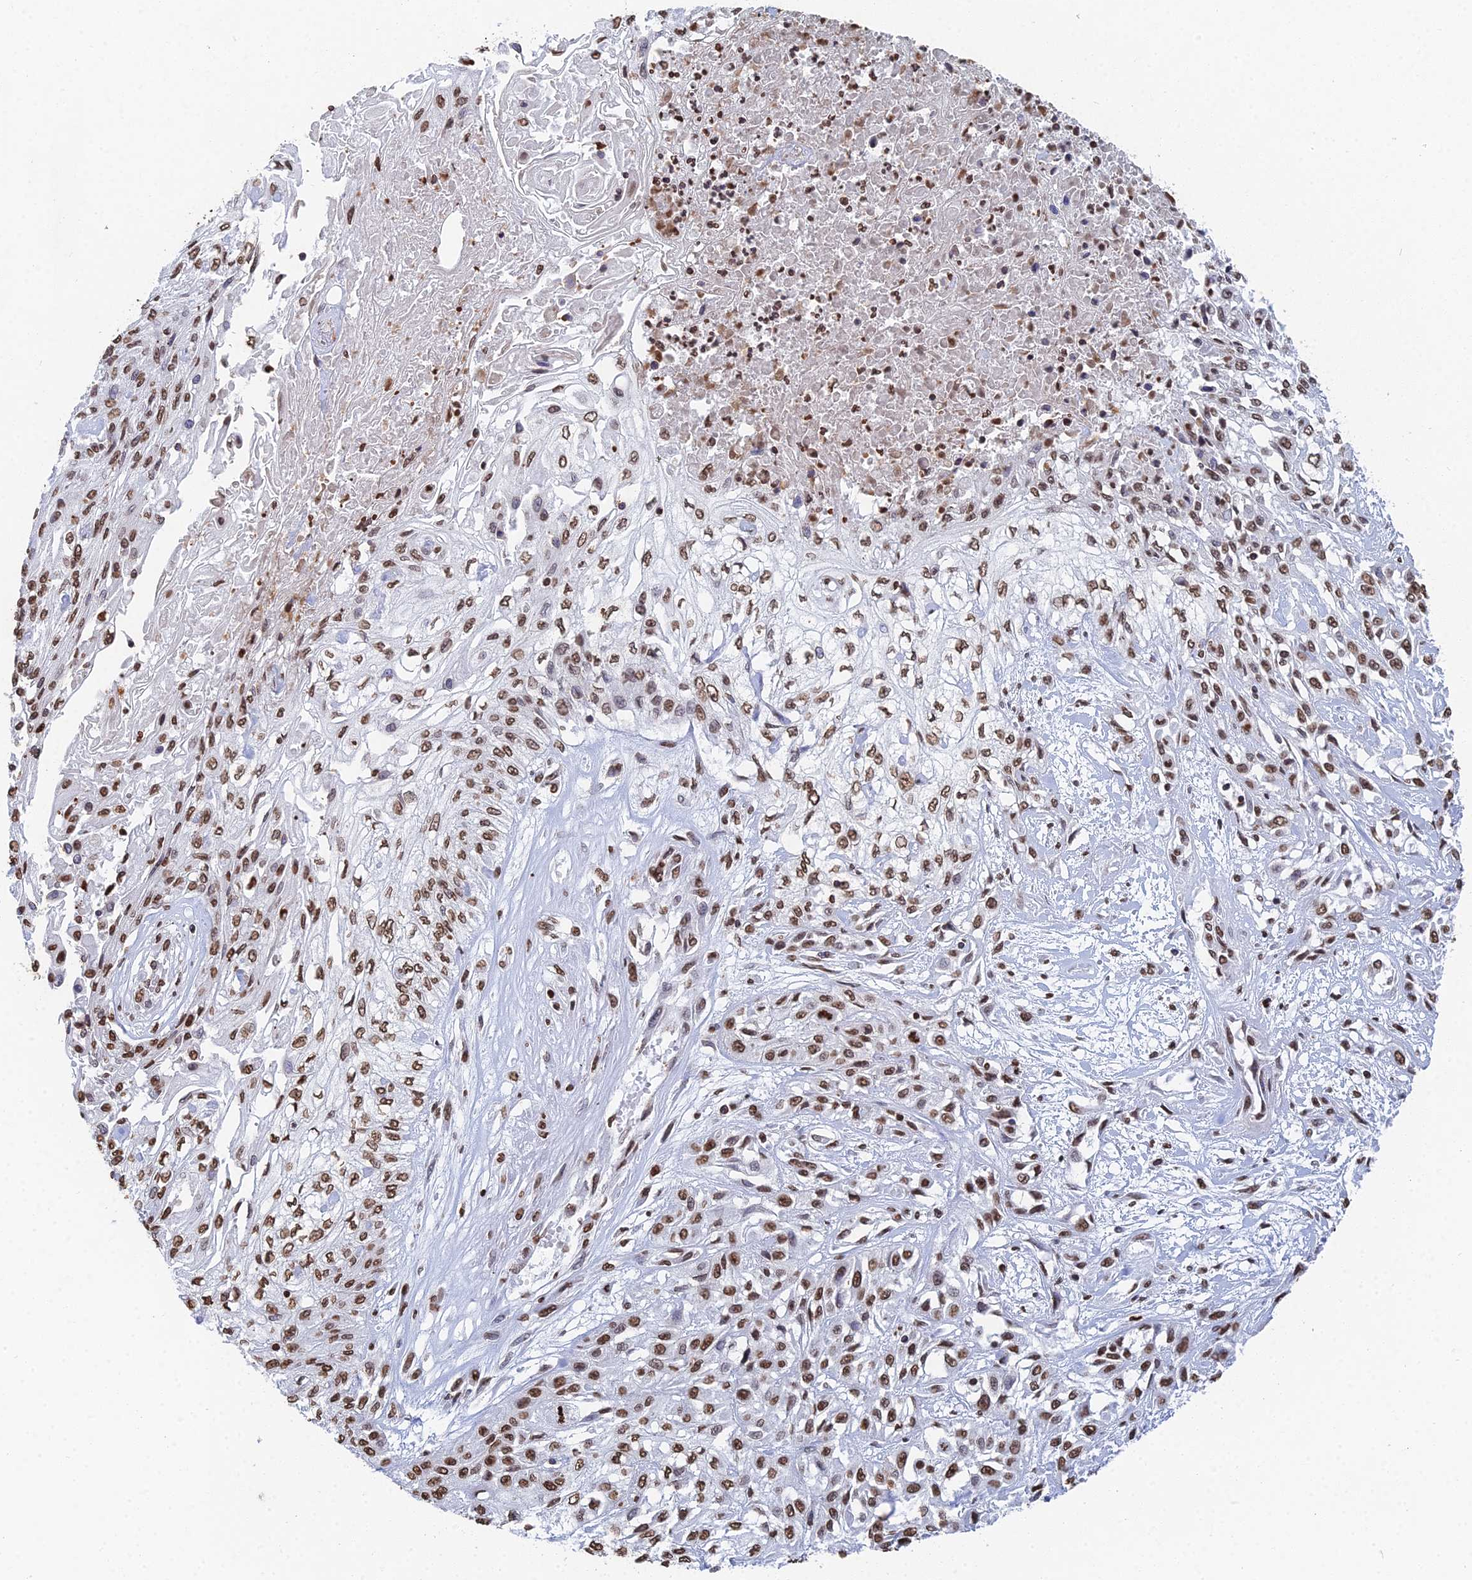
{"staining": {"intensity": "moderate", "quantity": ">75%", "location": "nuclear"}, "tissue": "skin cancer", "cell_type": "Tumor cells", "image_type": "cancer", "snomed": [{"axis": "morphology", "description": "Squamous cell carcinoma, NOS"}, {"axis": "morphology", "description": "Squamous cell carcinoma, metastatic, NOS"}, {"axis": "topography", "description": "Skin"}, {"axis": "topography", "description": "Lymph node"}], "caption": "Tumor cells display medium levels of moderate nuclear positivity in approximately >75% of cells in skin squamous cell carcinoma.", "gene": "GBP3", "patient": {"sex": "male", "age": 75}}